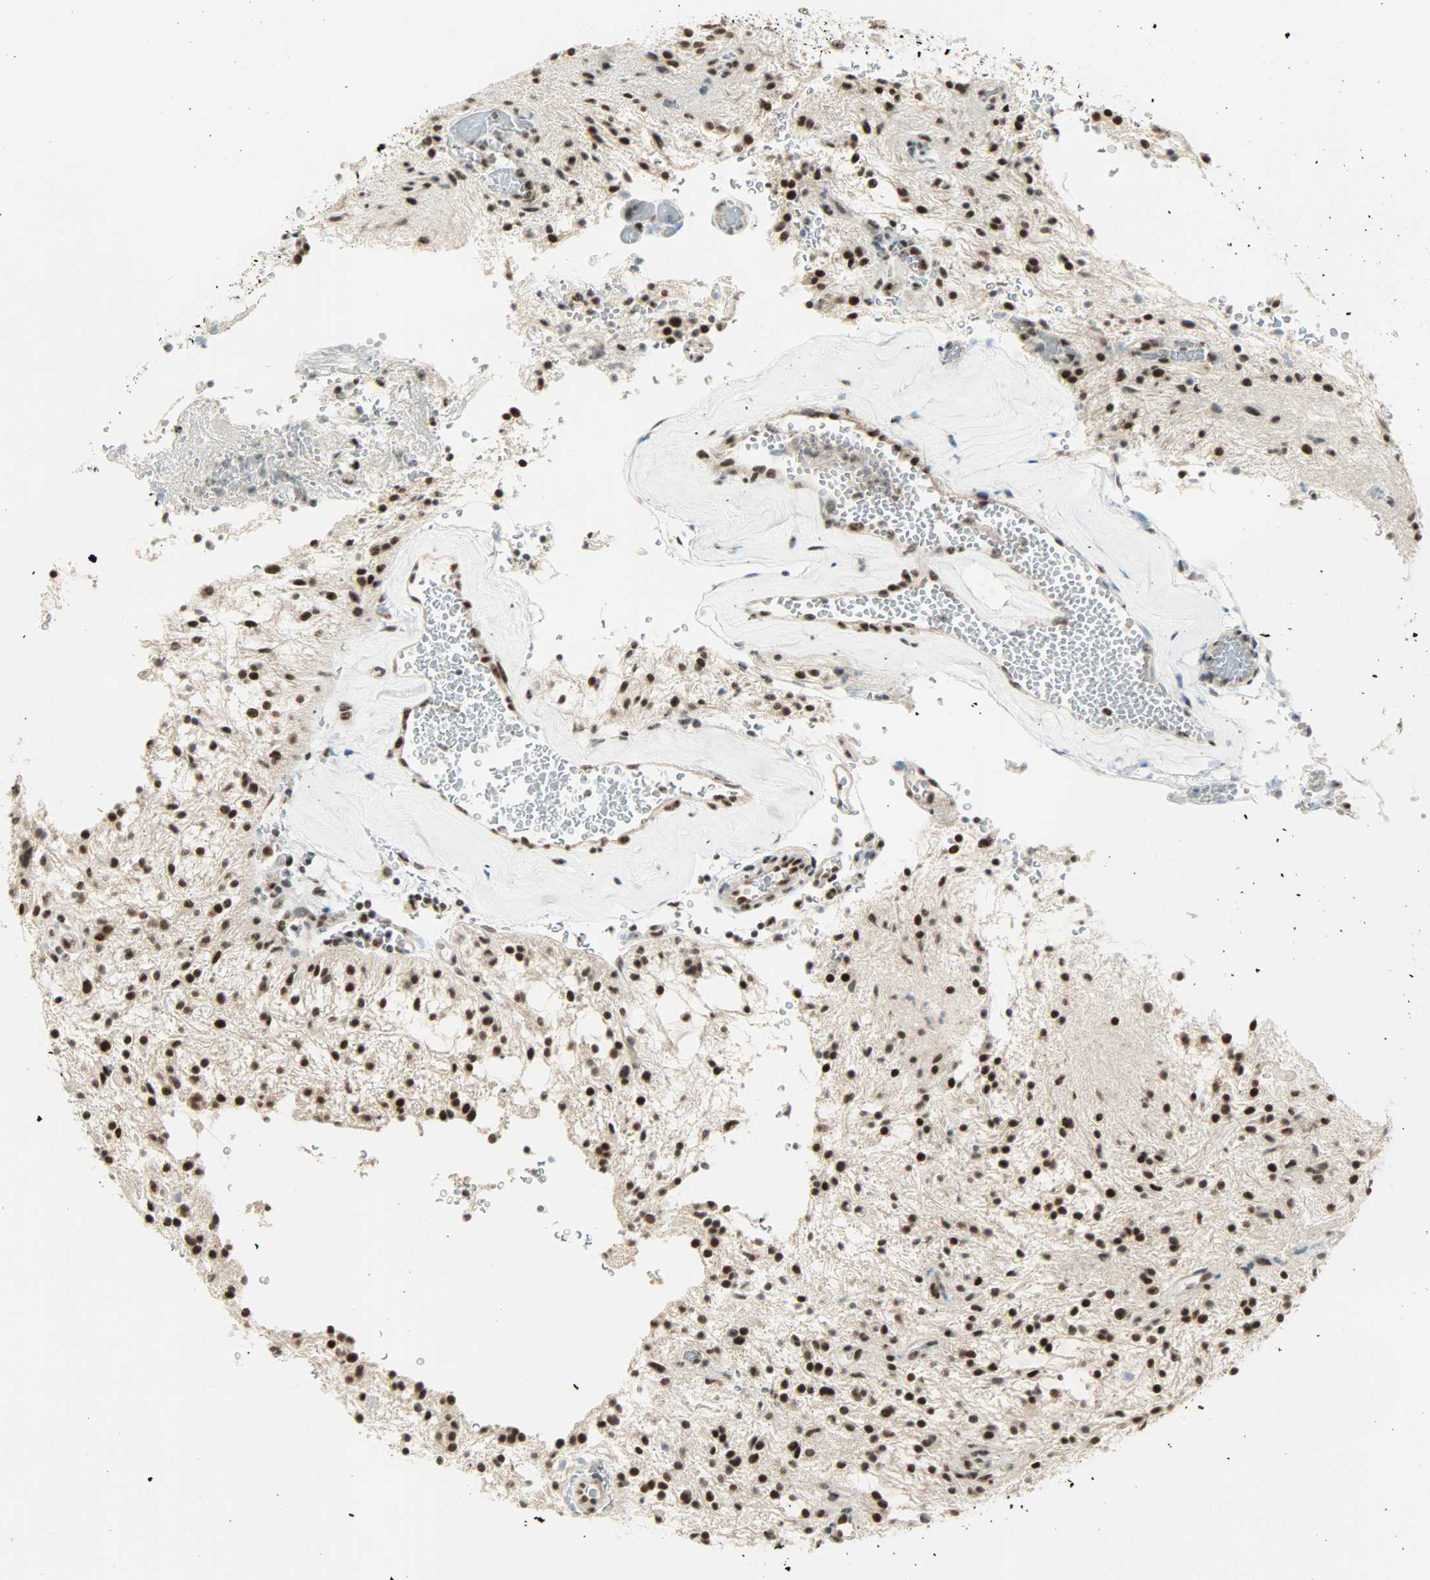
{"staining": {"intensity": "strong", "quantity": ">75%", "location": "nuclear"}, "tissue": "glioma", "cell_type": "Tumor cells", "image_type": "cancer", "snomed": [{"axis": "morphology", "description": "Glioma, malignant, NOS"}, {"axis": "topography", "description": "Cerebellum"}], "caption": "Protein expression by immunohistochemistry (IHC) demonstrates strong nuclear staining in about >75% of tumor cells in glioma (malignant).", "gene": "SUGP1", "patient": {"sex": "female", "age": 10}}